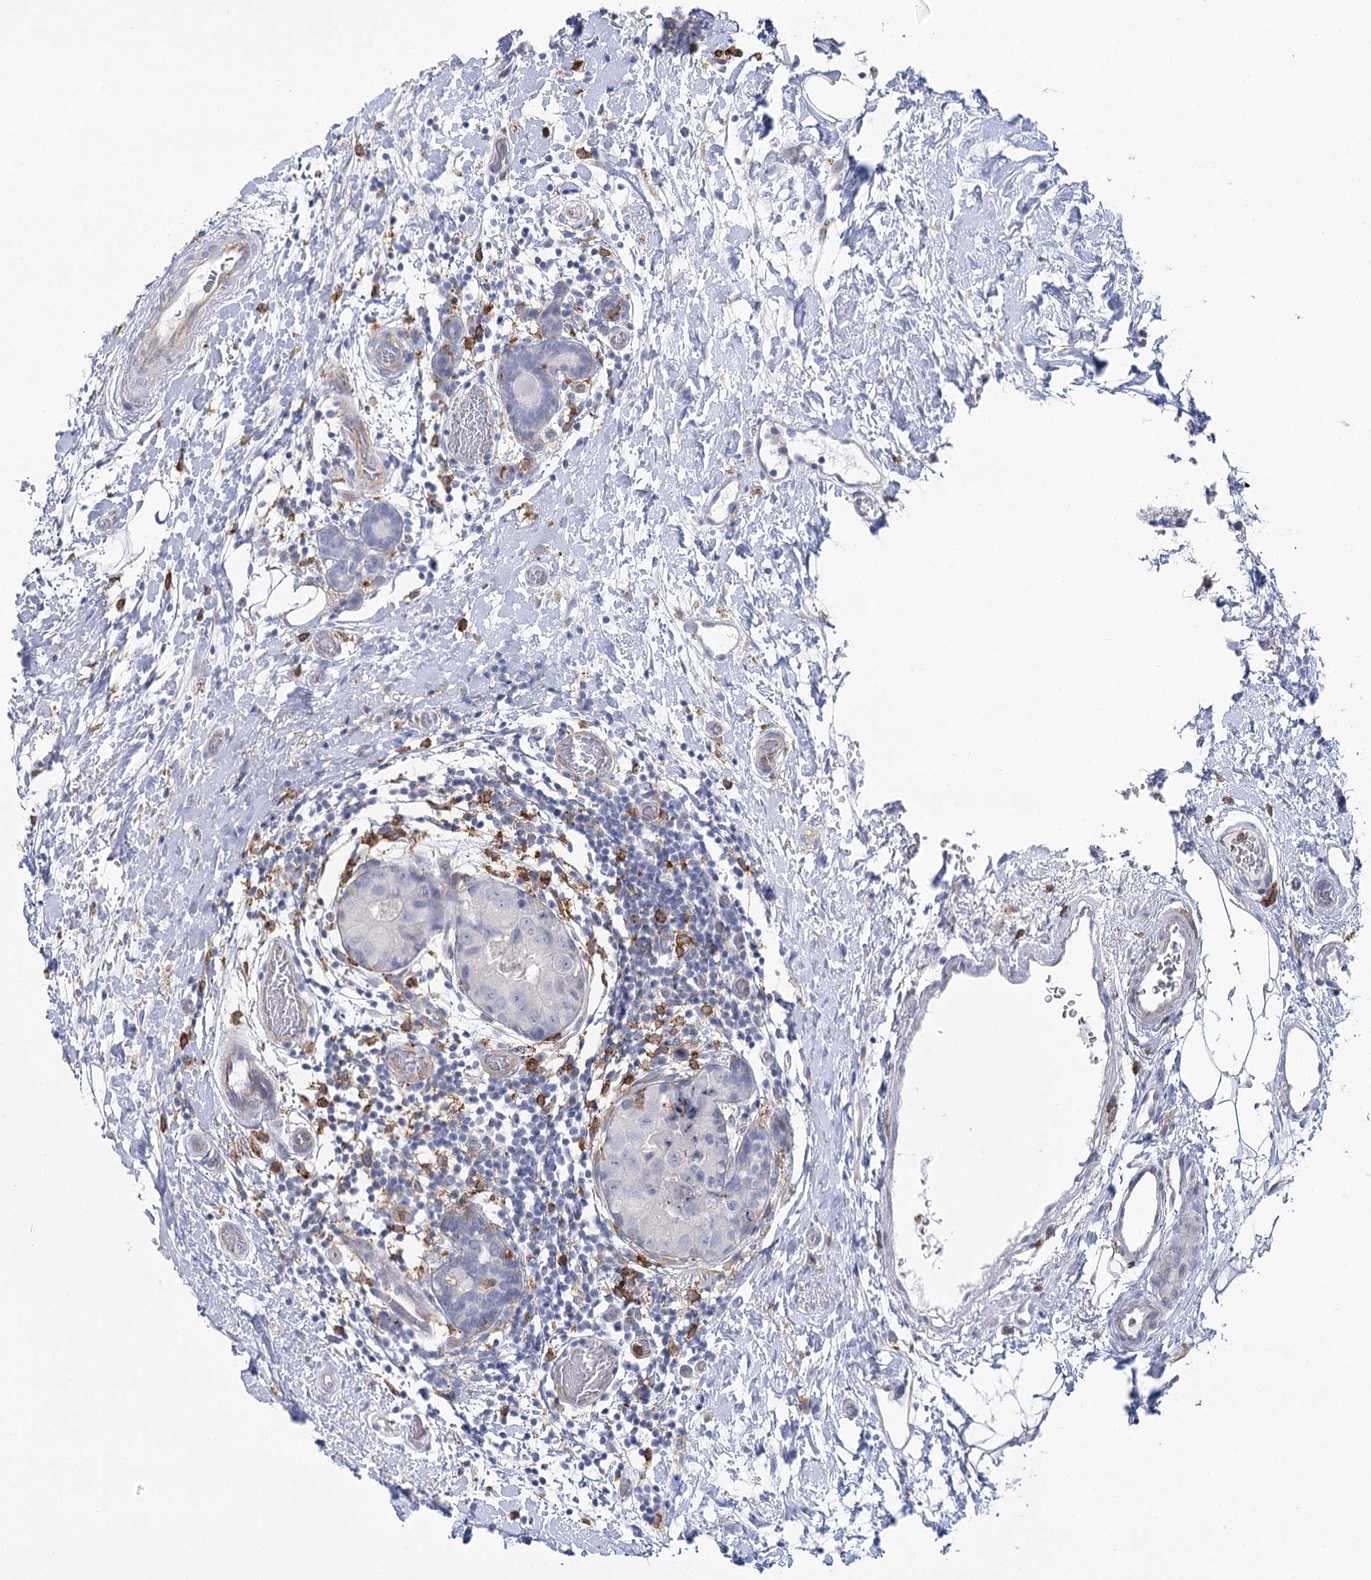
{"staining": {"intensity": "negative", "quantity": "none", "location": "none"}, "tissue": "breast cancer", "cell_type": "Tumor cells", "image_type": "cancer", "snomed": [{"axis": "morphology", "description": "Duct carcinoma"}, {"axis": "topography", "description": "Breast"}], "caption": "Photomicrograph shows no protein staining in tumor cells of invasive ductal carcinoma (breast) tissue.", "gene": "CCDC88A", "patient": {"sex": "female", "age": 62}}